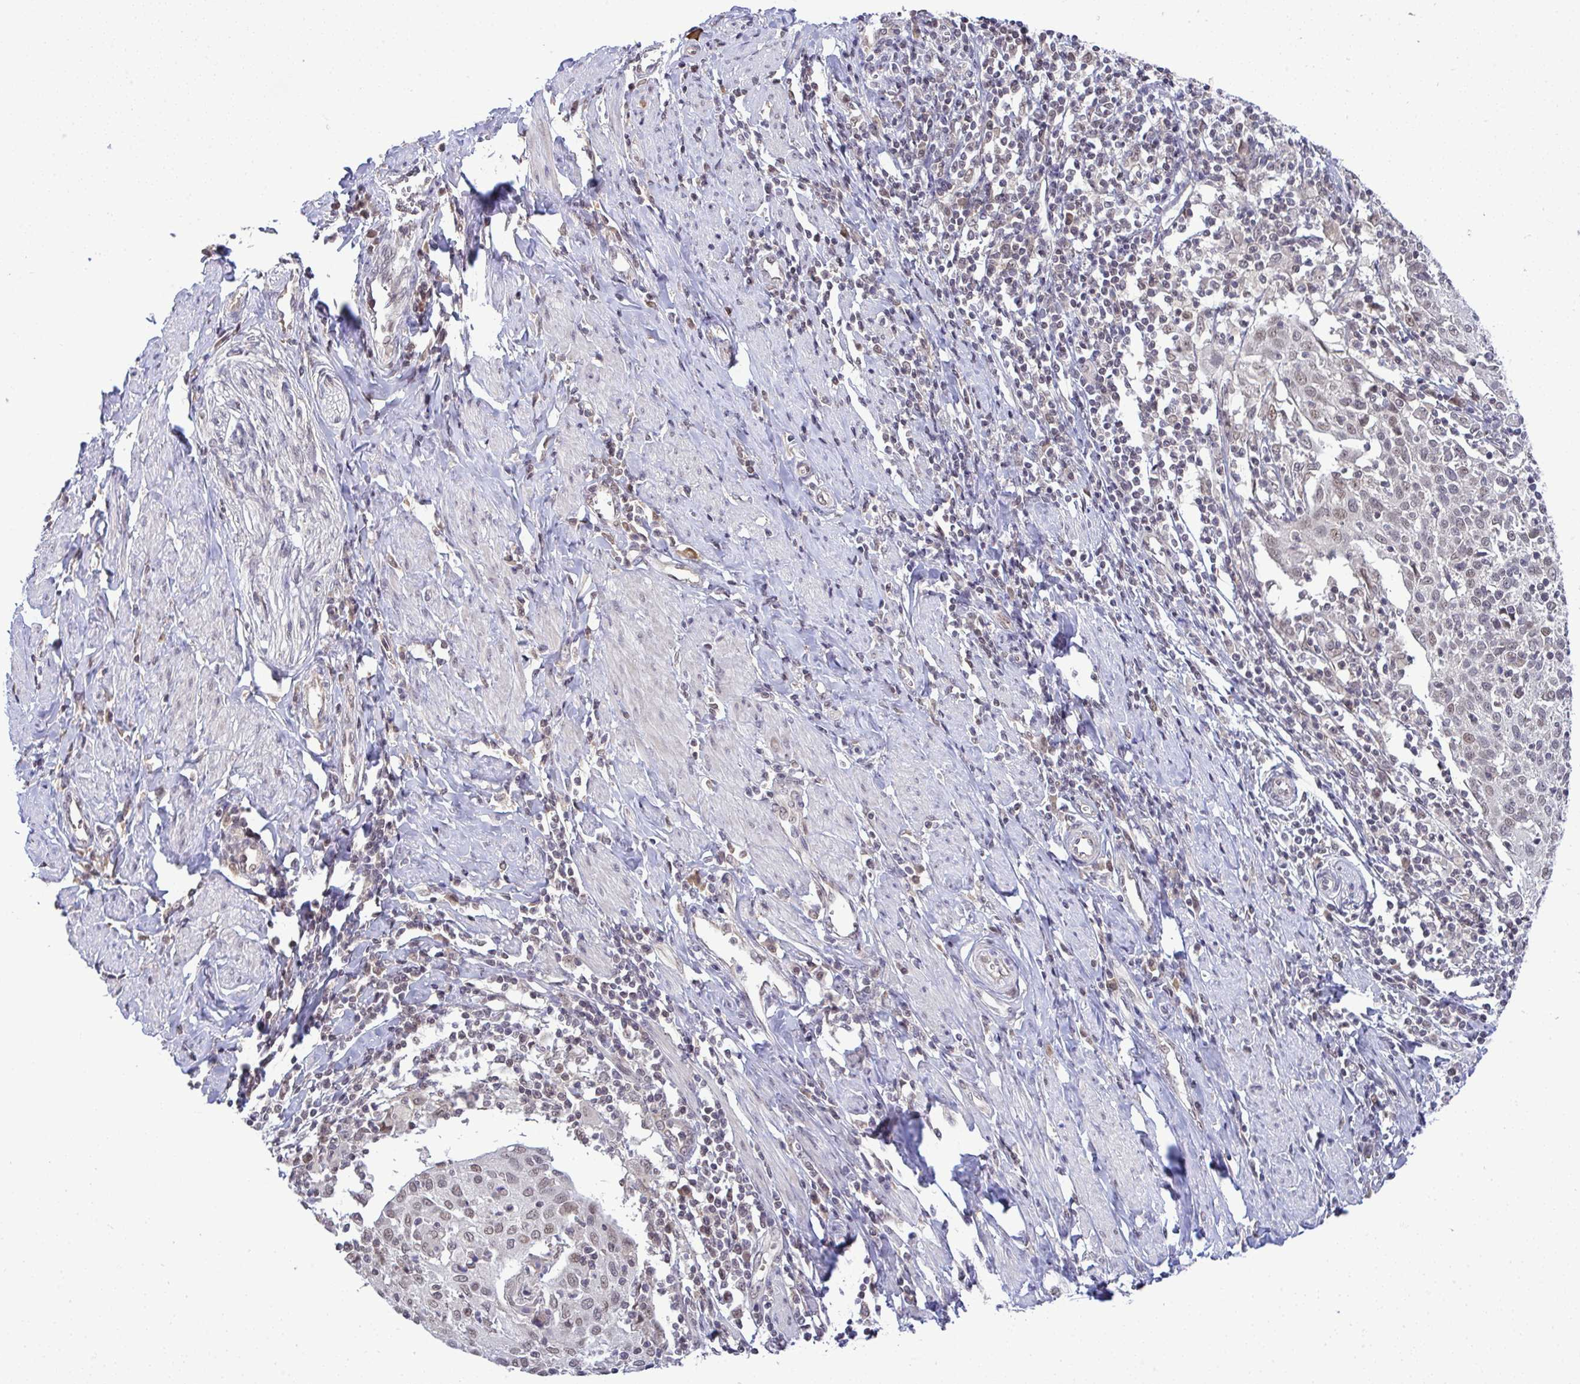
{"staining": {"intensity": "weak", "quantity": "25%-75%", "location": "nuclear"}, "tissue": "cervical cancer", "cell_type": "Tumor cells", "image_type": "cancer", "snomed": [{"axis": "morphology", "description": "Squamous cell carcinoma, NOS"}, {"axis": "topography", "description": "Cervix"}], "caption": "Immunohistochemistry (IHC) photomicrograph of human cervical cancer (squamous cell carcinoma) stained for a protein (brown), which demonstrates low levels of weak nuclear positivity in about 25%-75% of tumor cells.", "gene": "C9orf64", "patient": {"sex": "female", "age": 52}}